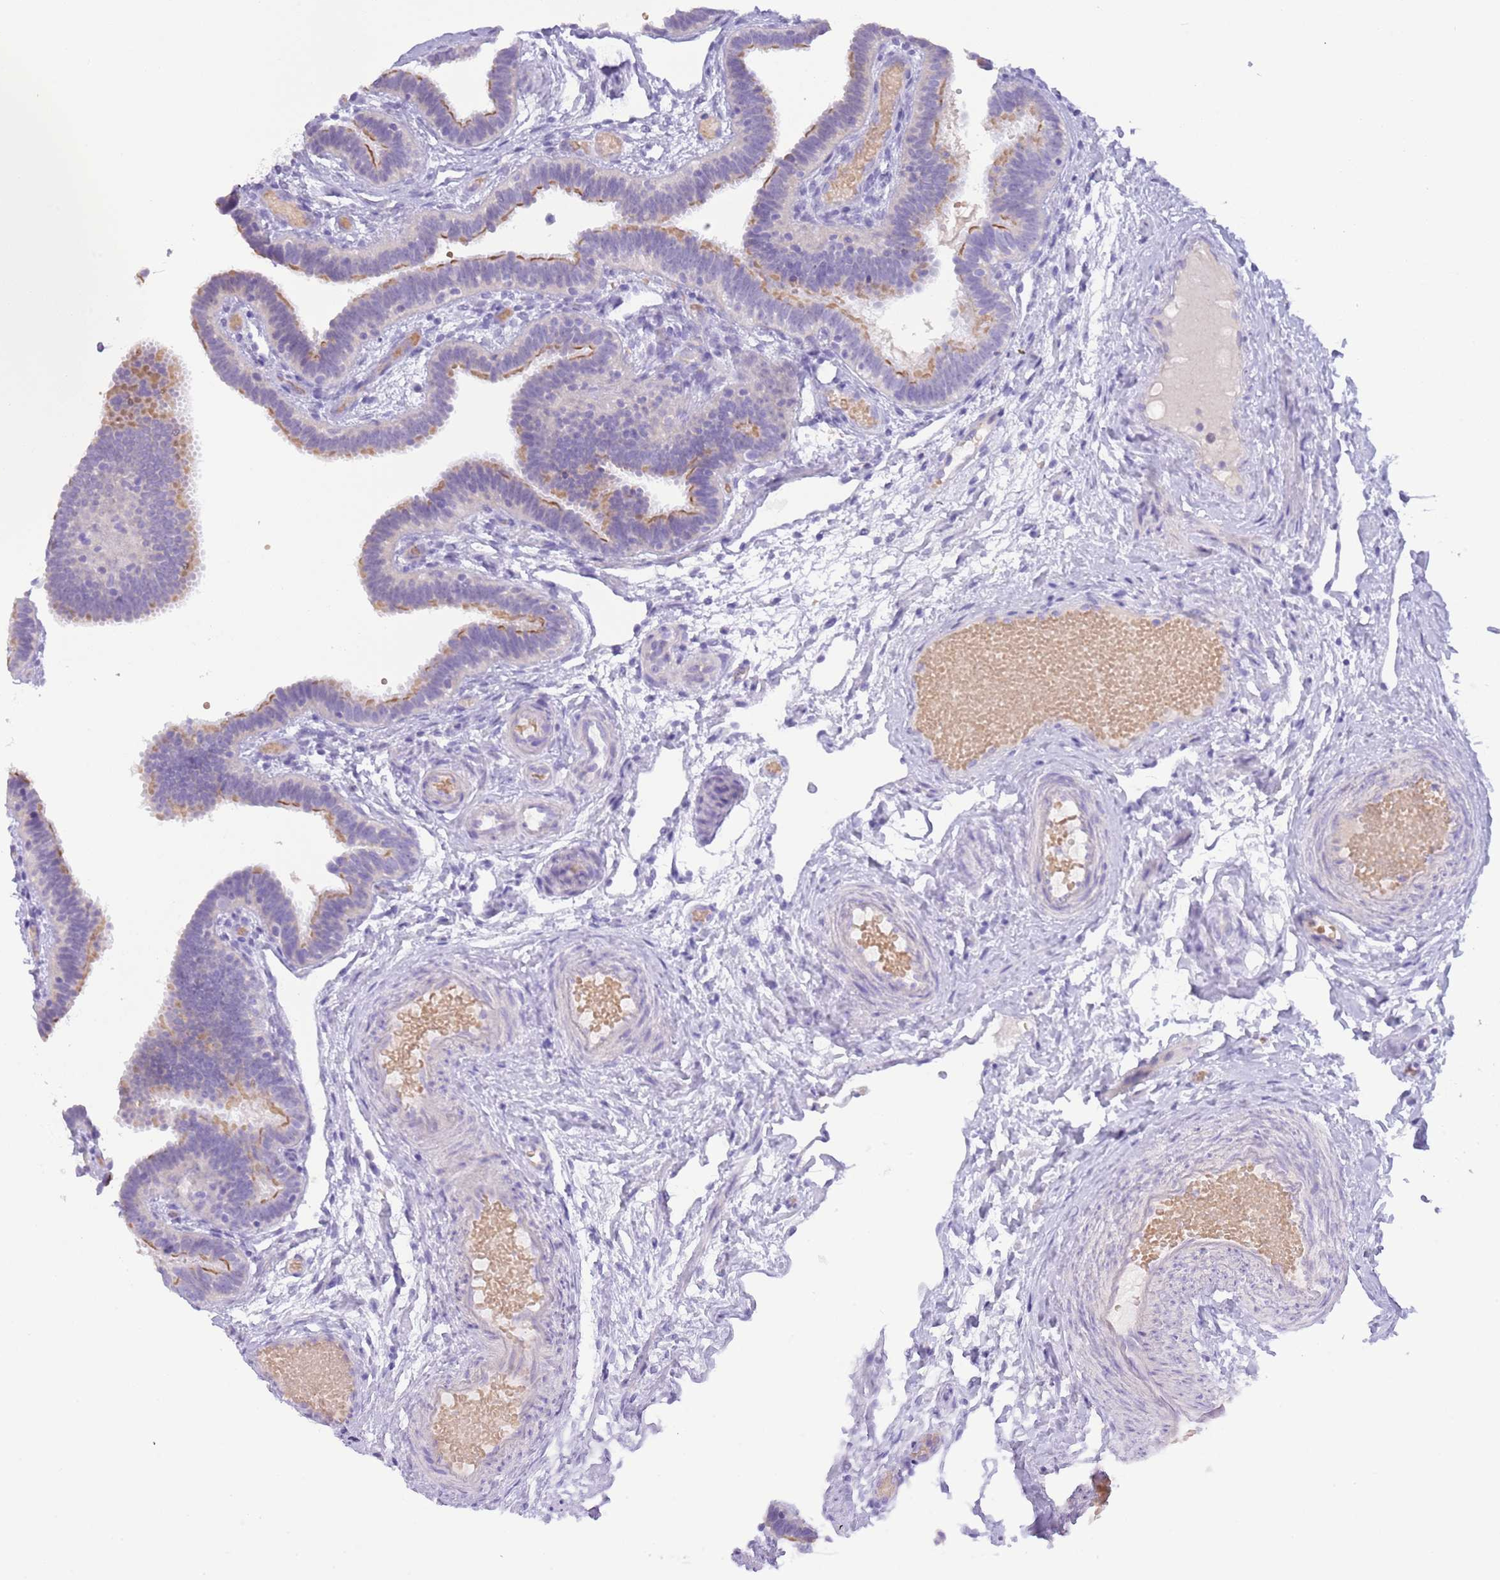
{"staining": {"intensity": "moderate", "quantity": "25%-75%", "location": "cytoplasmic/membranous"}, "tissue": "fallopian tube", "cell_type": "Glandular cells", "image_type": "normal", "snomed": [{"axis": "morphology", "description": "Normal tissue, NOS"}, {"axis": "topography", "description": "Fallopian tube"}], "caption": "Approximately 25%-75% of glandular cells in unremarkable human fallopian tube exhibit moderate cytoplasmic/membranous protein staining as visualized by brown immunohistochemical staining.", "gene": "ACR", "patient": {"sex": "female", "age": 37}}